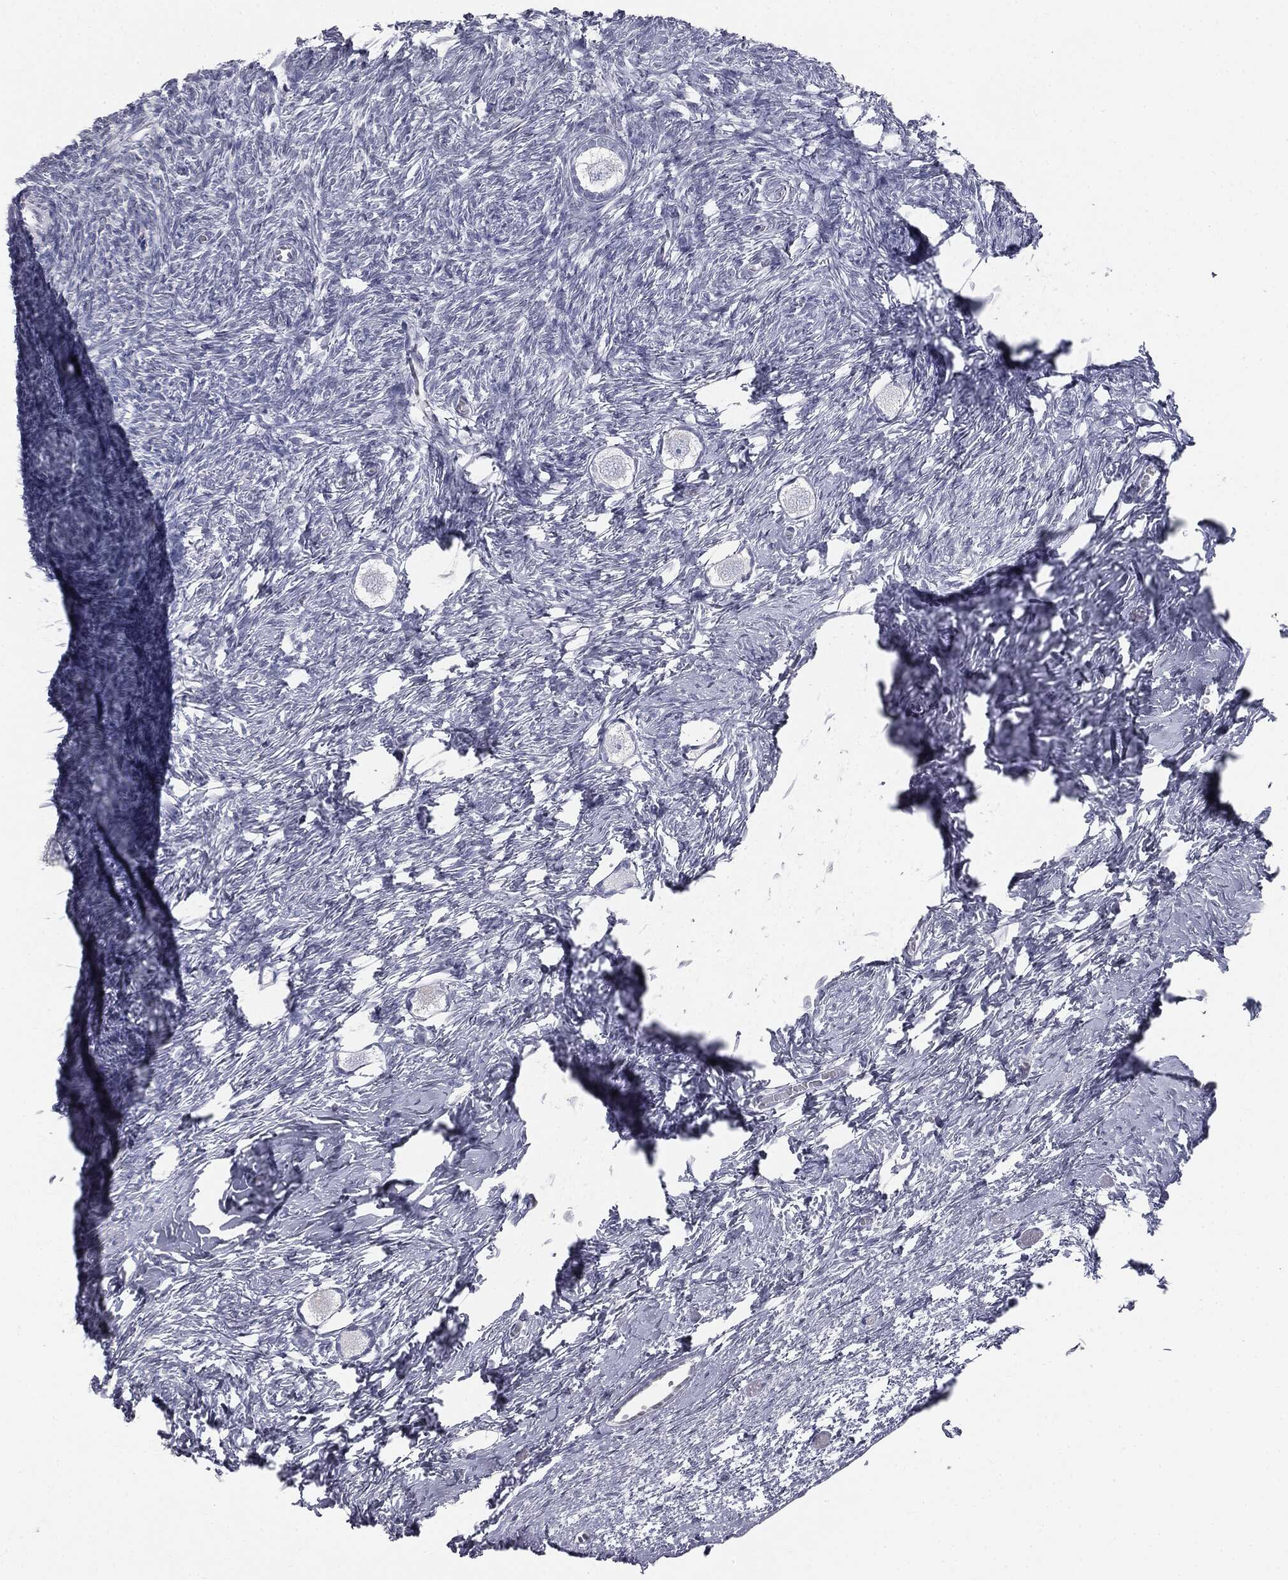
{"staining": {"intensity": "negative", "quantity": "none", "location": "none"}, "tissue": "ovary", "cell_type": "Follicle cells", "image_type": "normal", "snomed": [{"axis": "morphology", "description": "Normal tissue, NOS"}, {"axis": "topography", "description": "Ovary"}], "caption": "Benign ovary was stained to show a protein in brown. There is no significant staining in follicle cells. (DAB (3,3'-diaminobenzidine) immunohistochemistry, high magnification).", "gene": "ALDOB", "patient": {"sex": "female", "age": 27}}